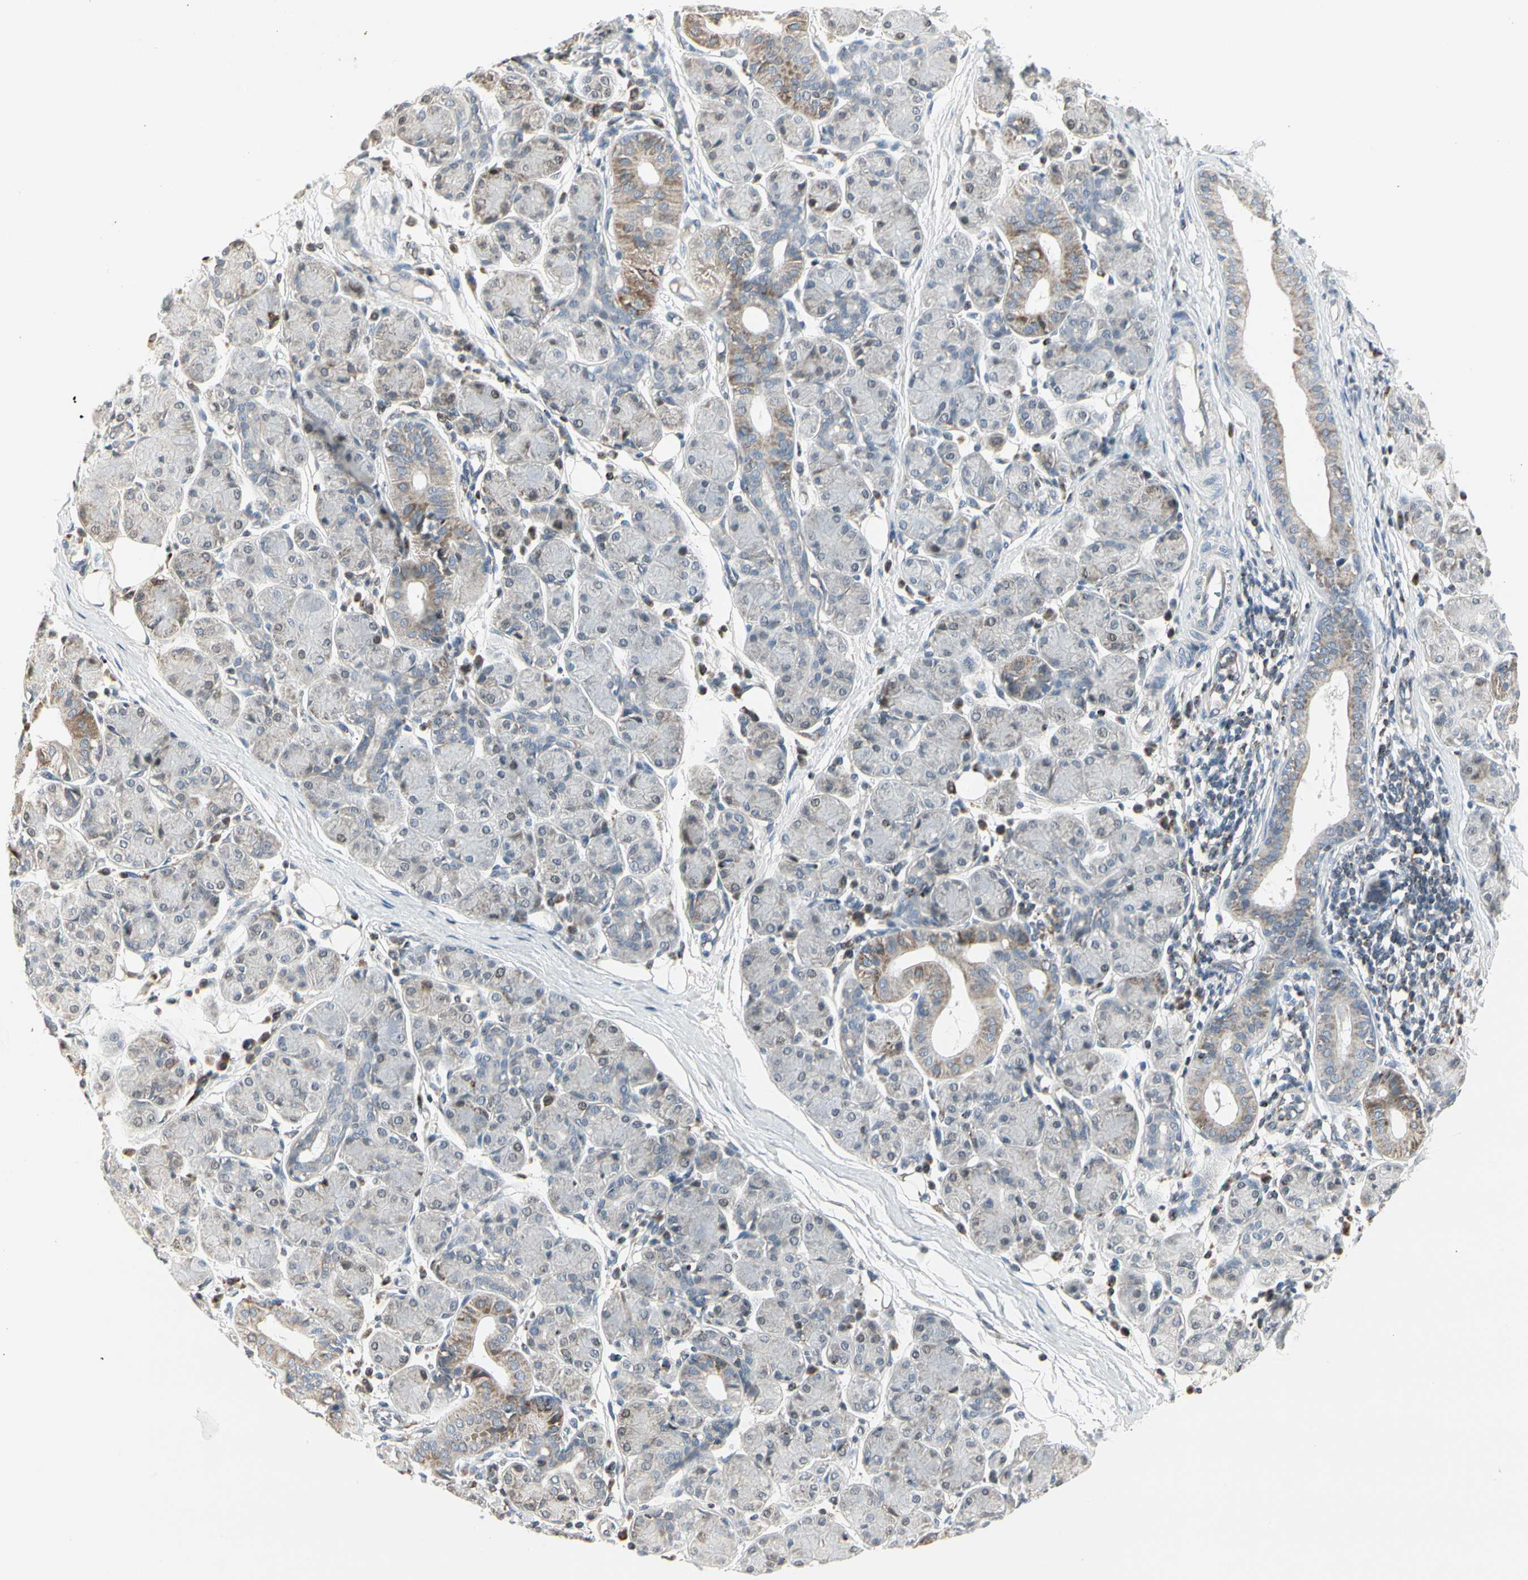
{"staining": {"intensity": "strong", "quantity": "<25%", "location": "cytoplasmic/membranous"}, "tissue": "salivary gland", "cell_type": "Glandular cells", "image_type": "normal", "snomed": [{"axis": "morphology", "description": "Normal tissue, NOS"}, {"axis": "morphology", "description": "Inflammation, NOS"}, {"axis": "topography", "description": "Lymph node"}, {"axis": "topography", "description": "Salivary gland"}], "caption": "The immunohistochemical stain highlights strong cytoplasmic/membranous expression in glandular cells of normal salivary gland. Using DAB (3,3'-diaminobenzidine) (brown) and hematoxylin (blue) stains, captured at high magnification using brightfield microscopy.", "gene": "TMEM176A", "patient": {"sex": "male", "age": 3}}